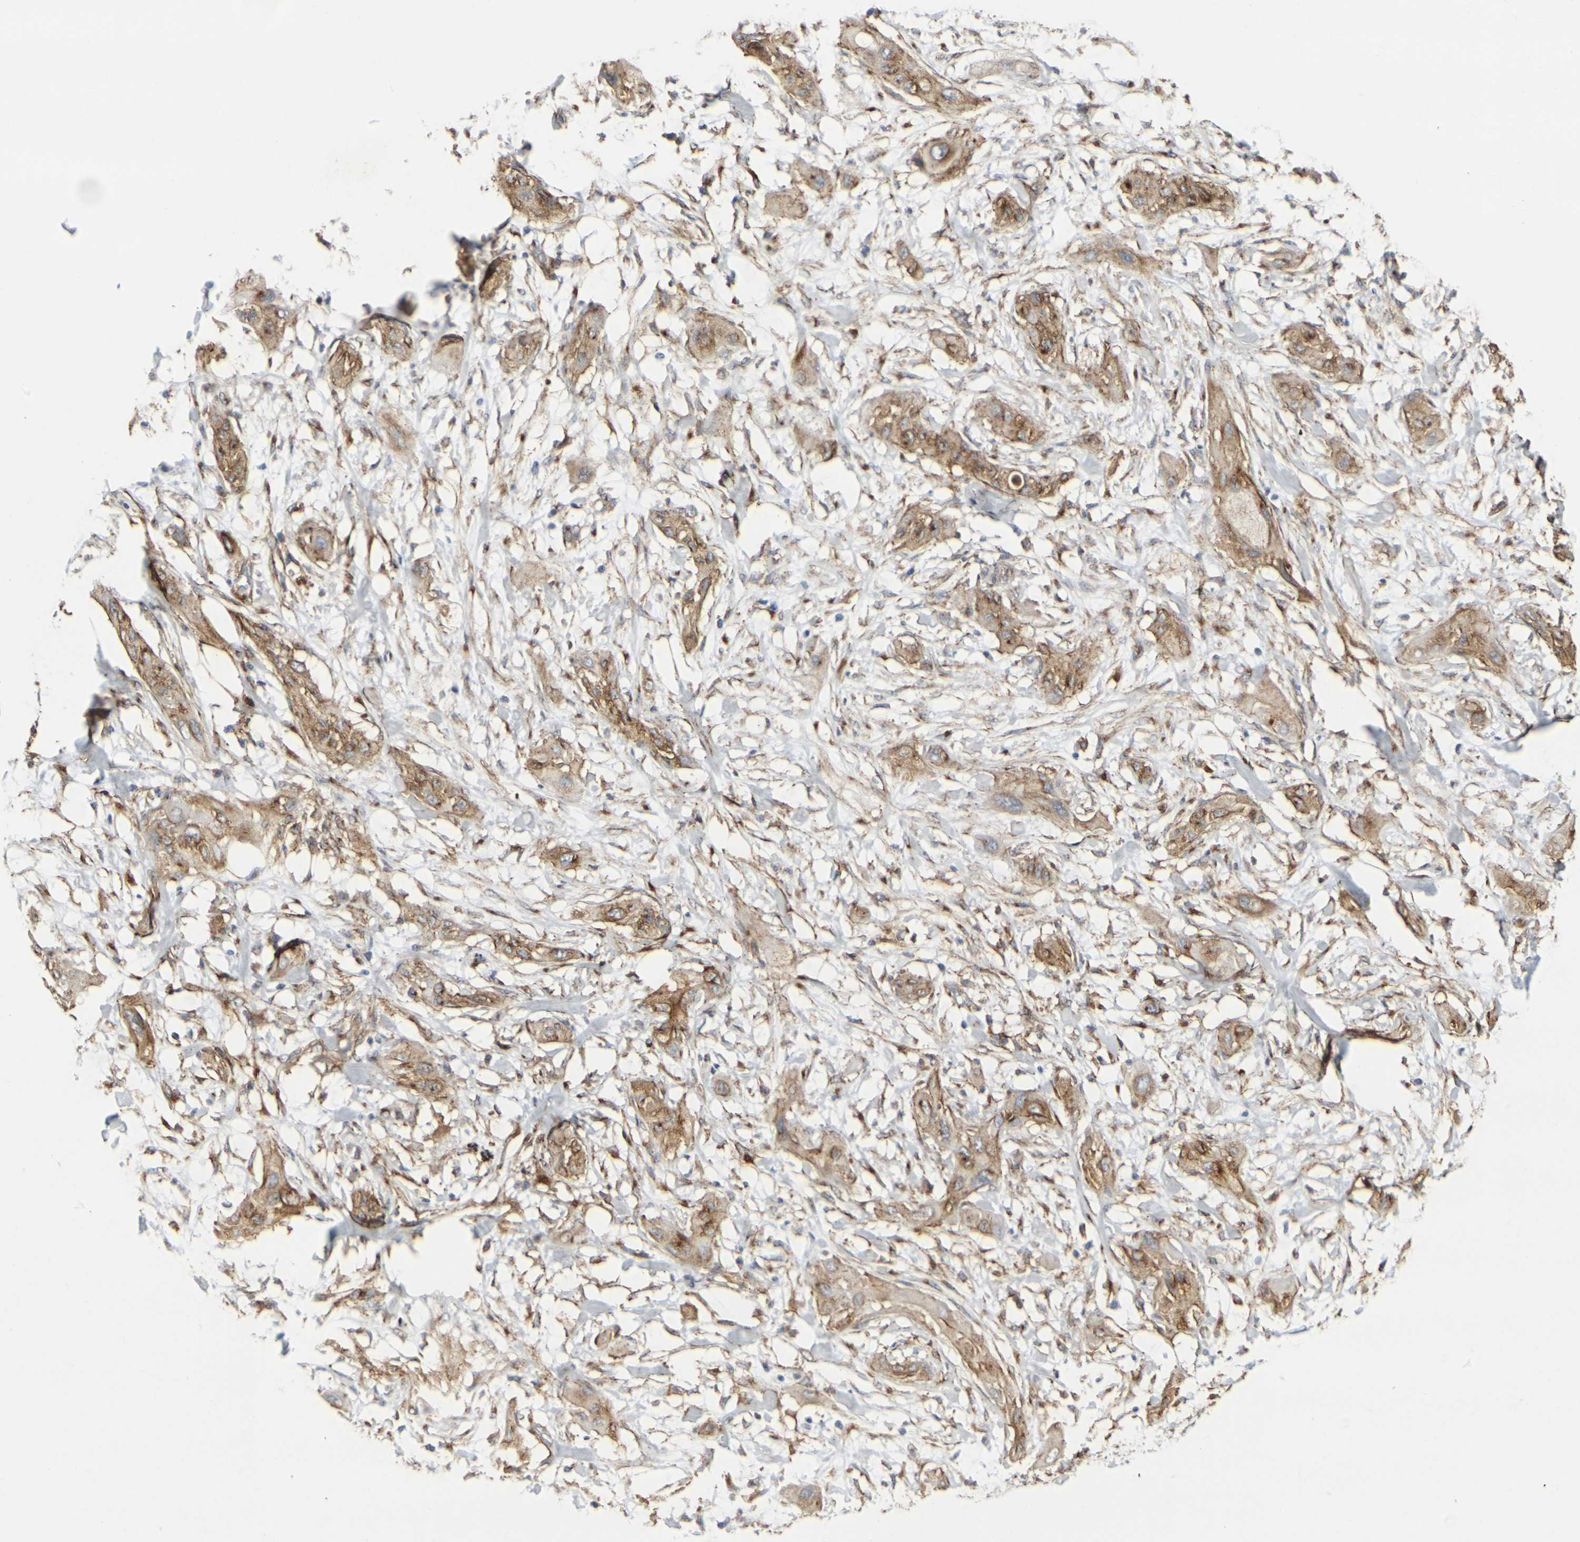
{"staining": {"intensity": "moderate", "quantity": "25%-75%", "location": "cytoplasmic/membranous"}, "tissue": "lung cancer", "cell_type": "Tumor cells", "image_type": "cancer", "snomed": [{"axis": "morphology", "description": "Squamous cell carcinoma, NOS"}, {"axis": "topography", "description": "Lung"}], "caption": "Moderate cytoplasmic/membranous positivity is appreciated in approximately 25%-75% of tumor cells in lung squamous cell carcinoma.", "gene": "MYOF", "patient": {"sex": "female", "age": 47}}